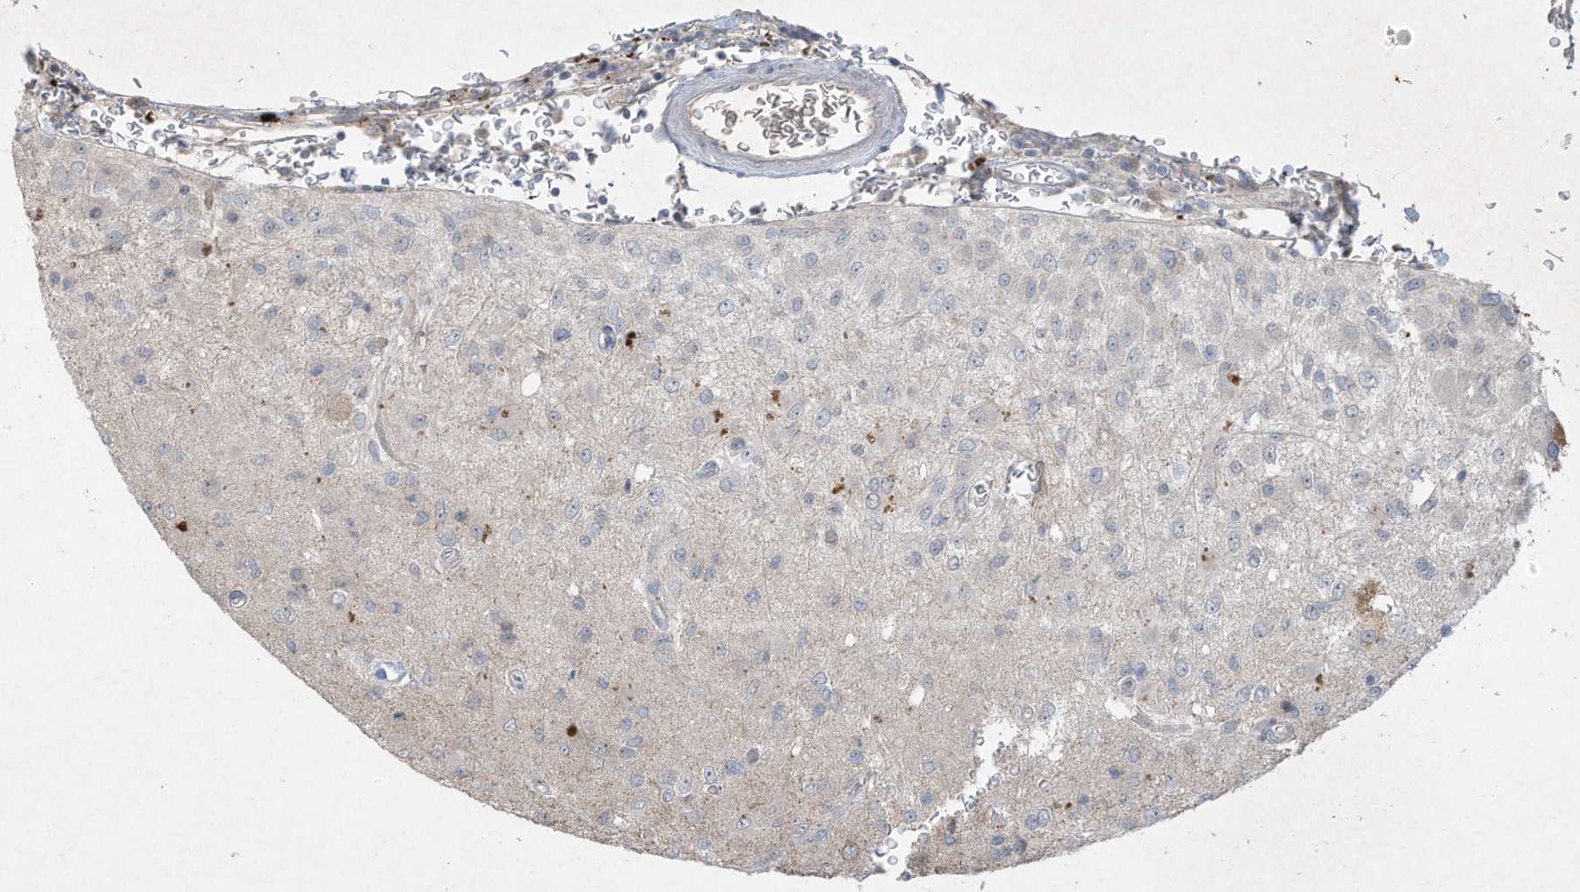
{"staining": {"intensity": "negative", "quantity": "none", "location": "none"}, "tissue": "glioma", "cell_type": "Tumor cells", "image_type": "cancer", "snomed": [{"axis": "morphology", "description": "Normal tissue, NOS"}, {"axis": "morphology", "description": "Glioma, malignant, High grade"}, {"axis": "topography", "description": "Cerebral cortex"}], "caption": "DAB immunohistochemical staining of high-grade glioma (malignant) shows no significant expression in tumor cells.", "gene": "FETUB", "patient": {"sex": "male", "age": 77}}